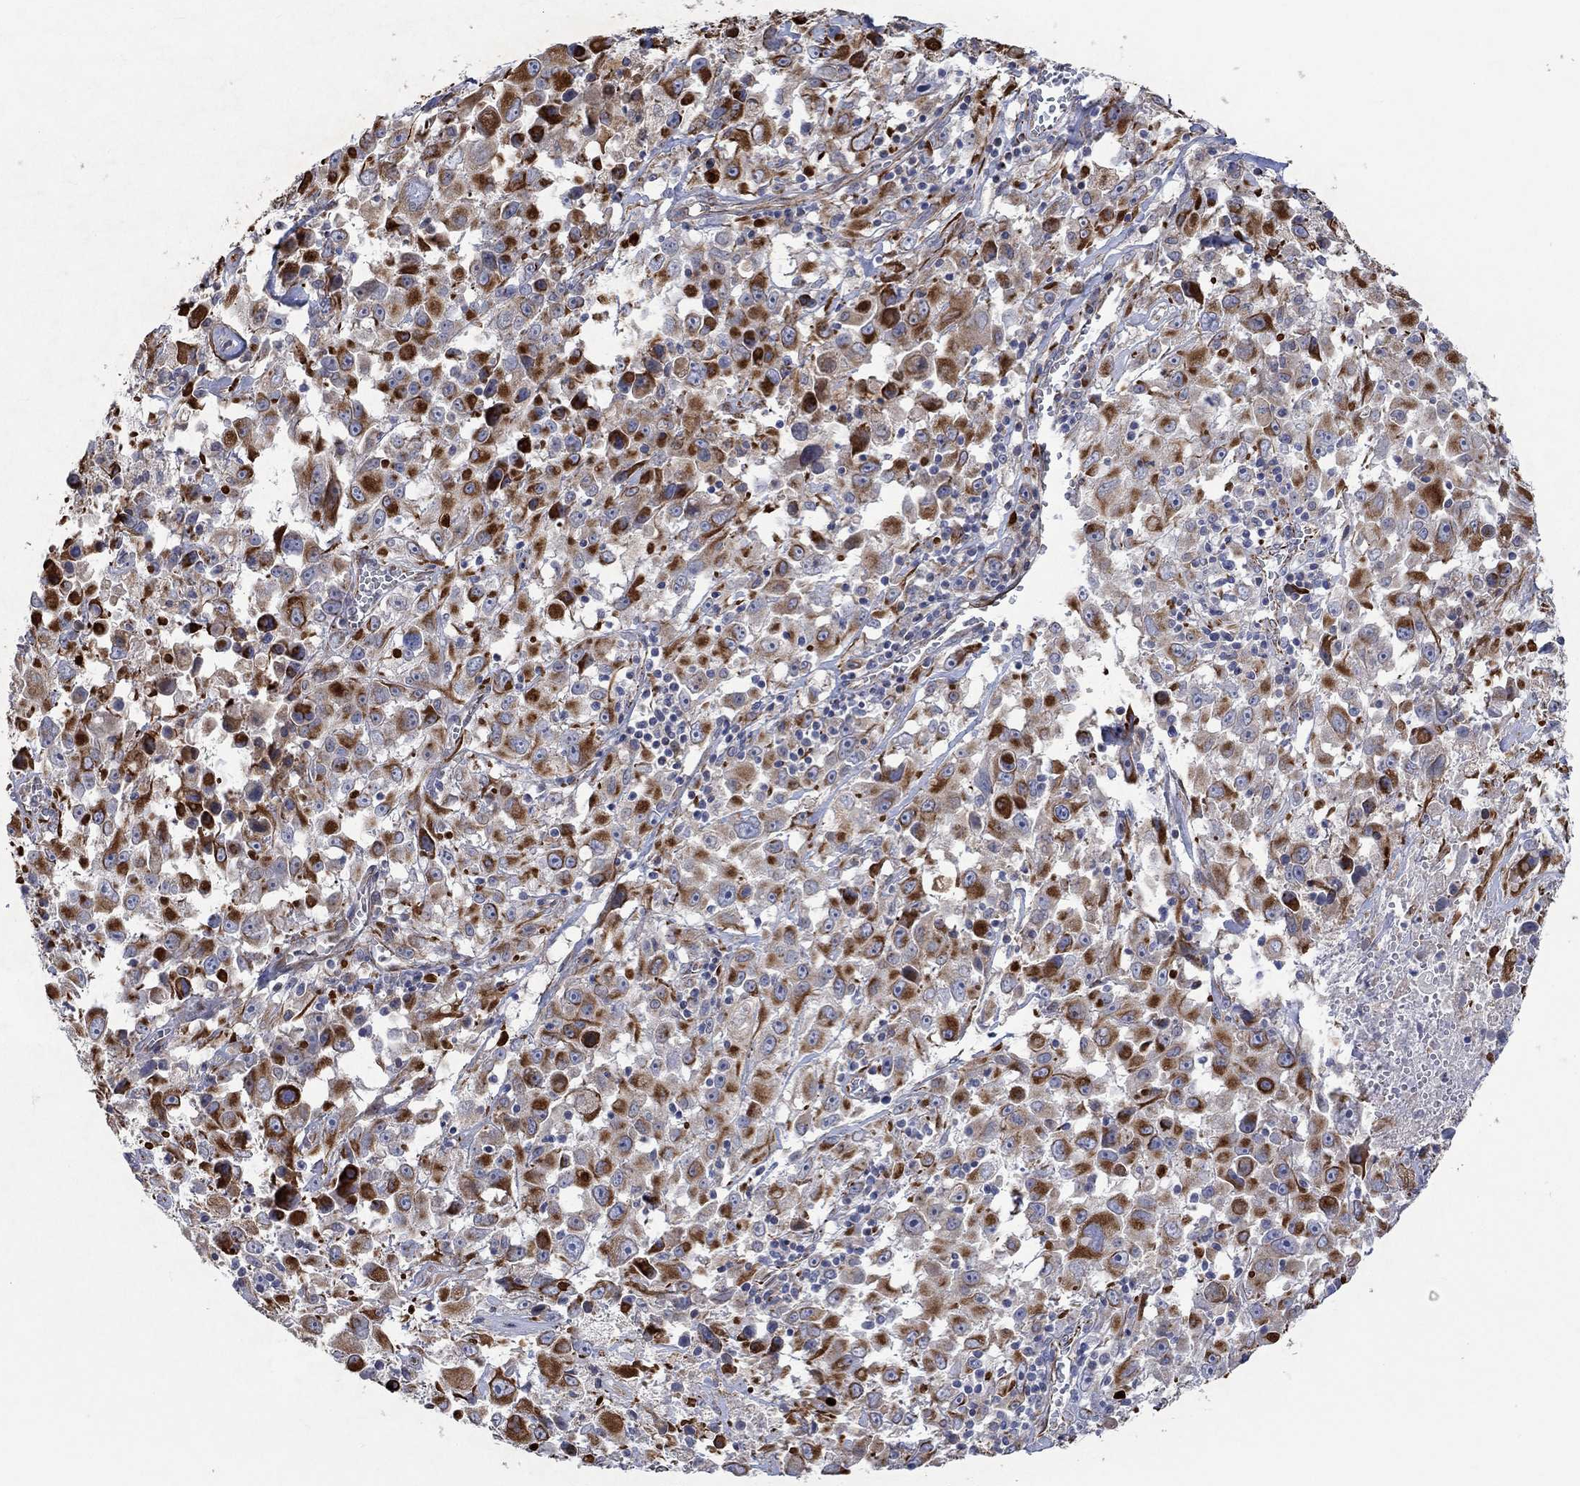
{"staining": {"intensity": "moderate", "quantity": "<25%", "location": "cytoplasmic/membranous"}, "tissue": "melanoma", "cell_type": "Tumor cells", "image_type": "cancer", "snomed": [{"axis": "morphology", "description": "Malignant melanoma, Metastatic site"}, {"axis": "topography", "description": "Lymph node"}], "caption": "A micrograph of malignant melanoma (metastatic site) stained for a protein displays moderate cytoplasmic/membranous brown staining in tumor cells.", "gene": "CAMK1D", "patient": {"sex": "male", "age": 50}}